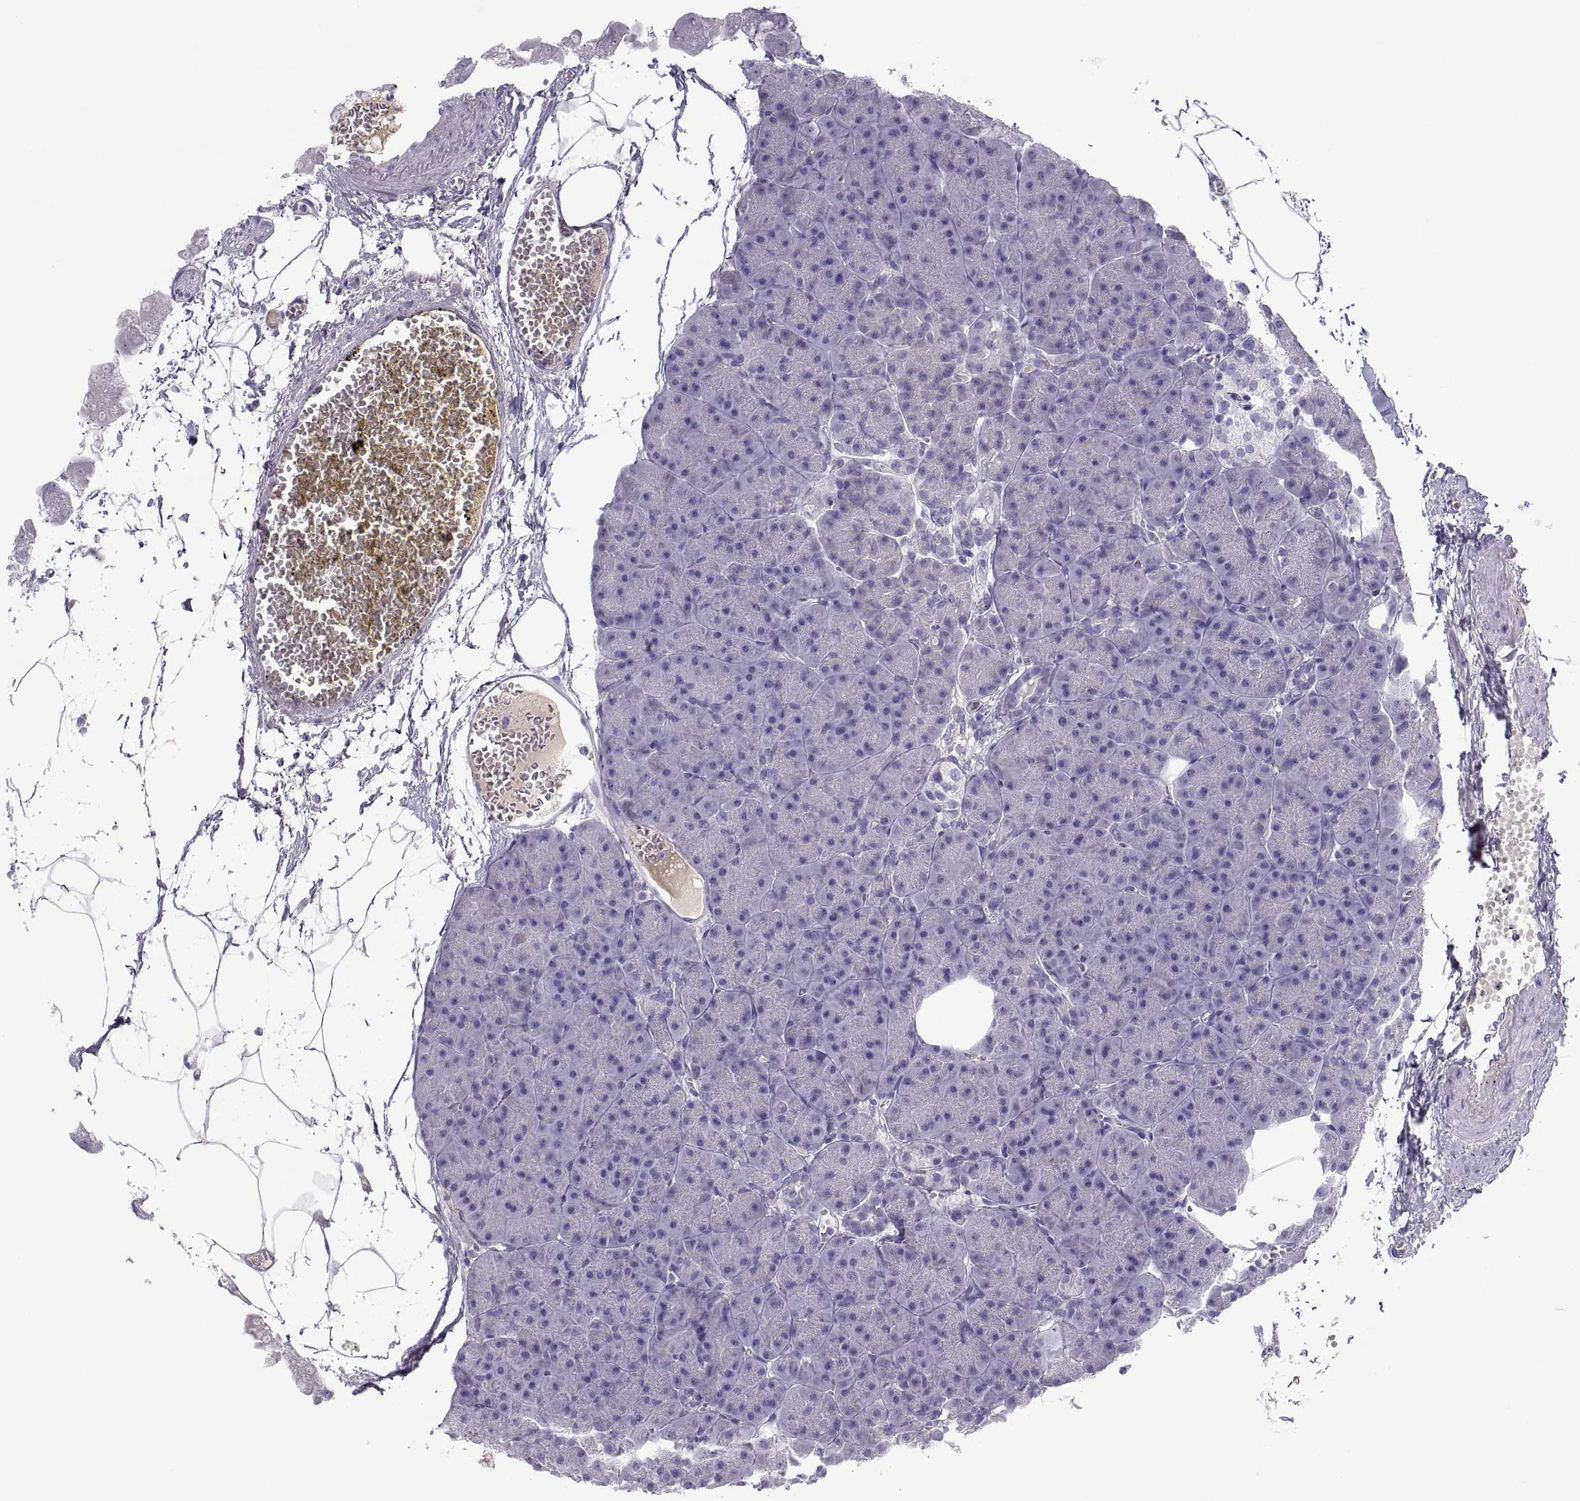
{"staining": {"intensity": "negative", "quantity": "none", "location": "none"}, "tissue": "pancreas", "cell_type": "Exocrine glandular cells", "image_type": "normal", "snomed": [{"axis": "morphology", "description": "Normal tissue, NOS"}, {"axis": "topography", "description": "Adipose tissue"}, {"axis": "topography", "description": "Pancreas"}, {"axis": "topography", "description": "Peripheral nerve tissue"}], "caption": "An image of human pancreas is negative for staining in exocrine glandular cells. Brightfield microscopy of immunohistochemistry (IHC) stained with DAB (brown) and hematoxylin (blue), captured at high magnification.", "gene": "MAGEB2", "patient": {"sex": "female", "age": 58}}